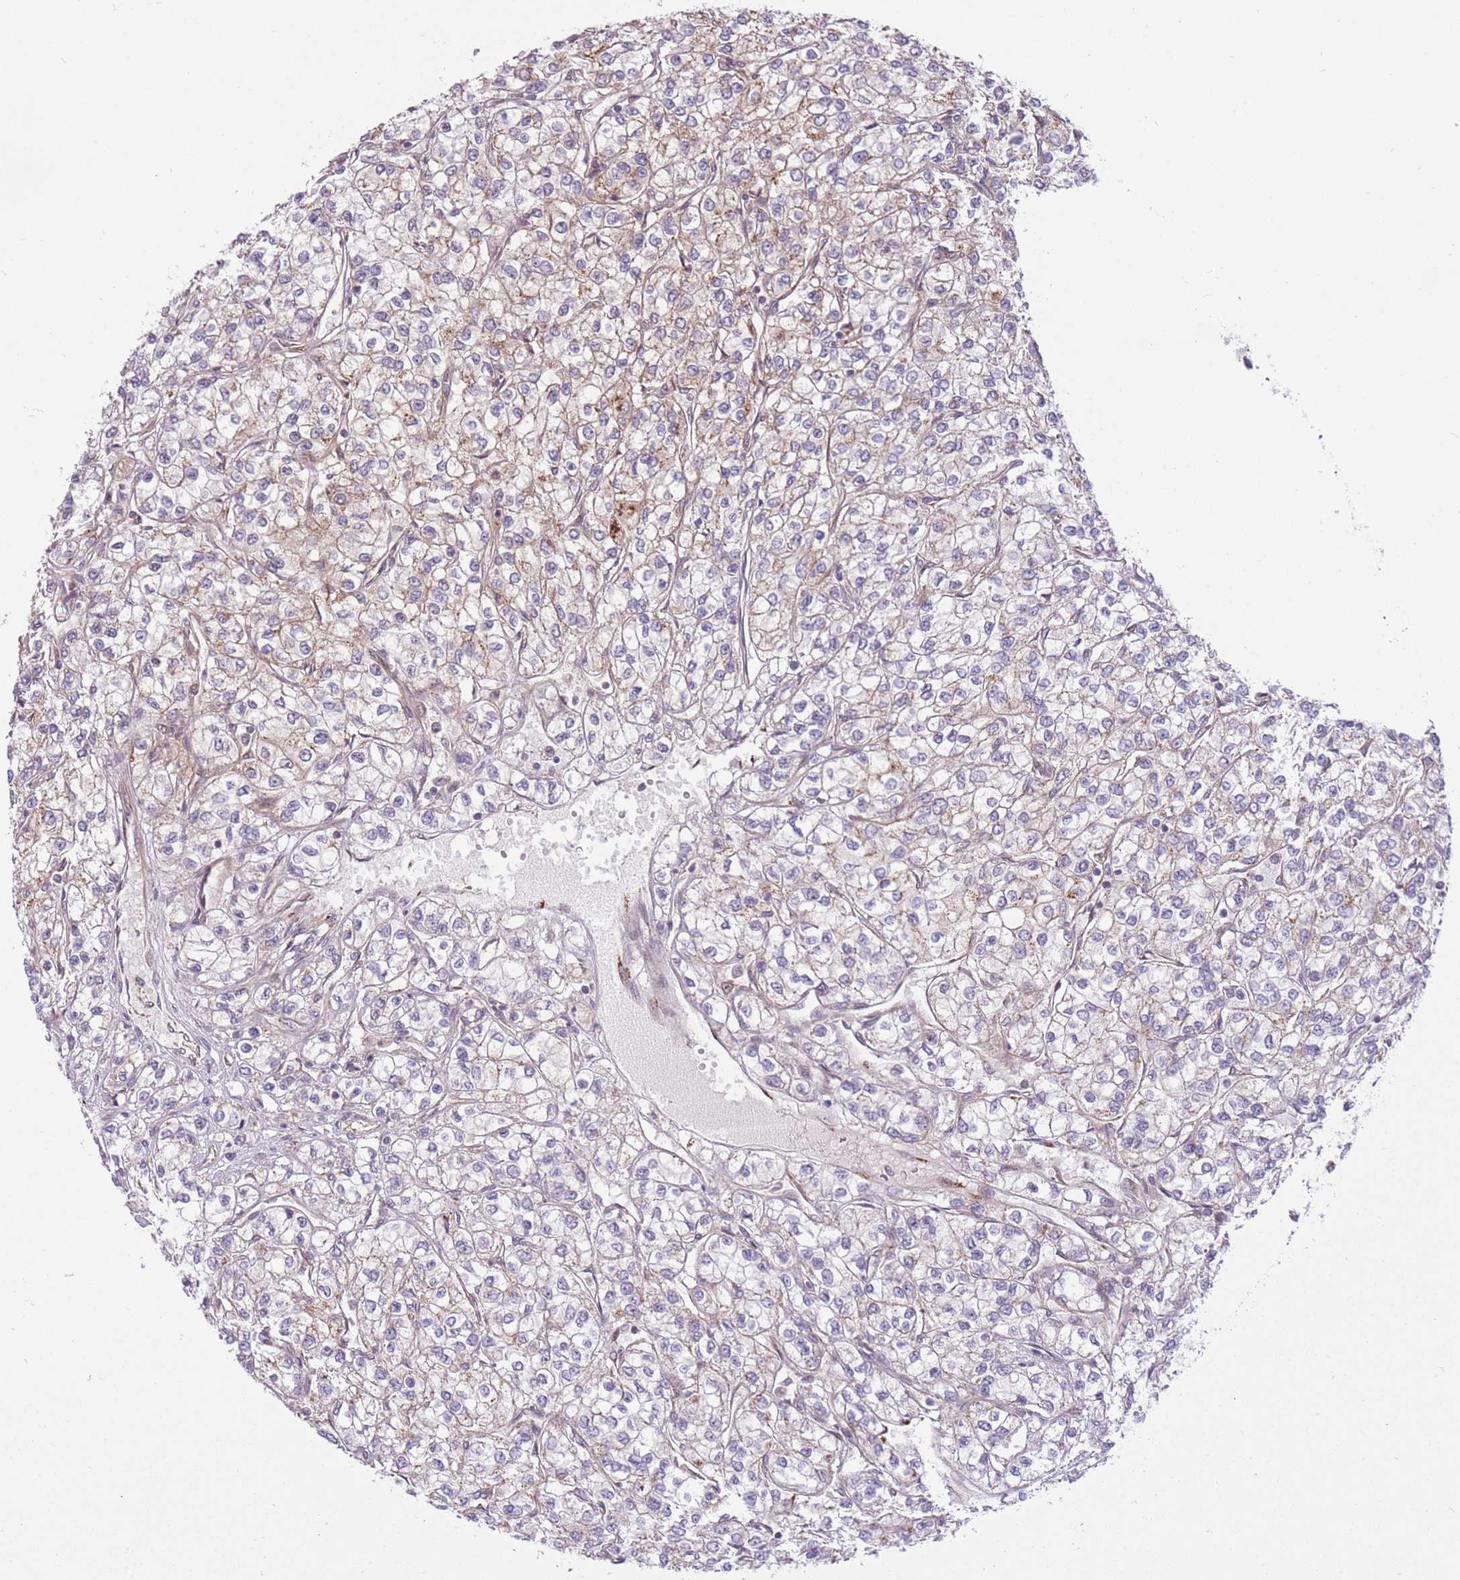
{"staining": {"intensity": "moderate", "quantity": "<25%", "location": "cytoplasmic/membranous"}, "tissue": "renal cancer", "cell_type": "Tumor cells", "image_type": "cancer", "snomed": [{"axis": "morphology", "description": "Adenocarcinoma, NOS"}, {"axis": "topography", "description": "Kidney"}], "caption": "High-magnification brightfield microscopy of adenocarcinoma (renal) stained with DAB (brown) and counterstained with hematoxylin (blue). tumor cells exhibit moderate cytoplasmic/membranous expression is identified in about<25% of cells.", "gene": "ZBED5", "patient": {"sex": "male", "age": 80}}